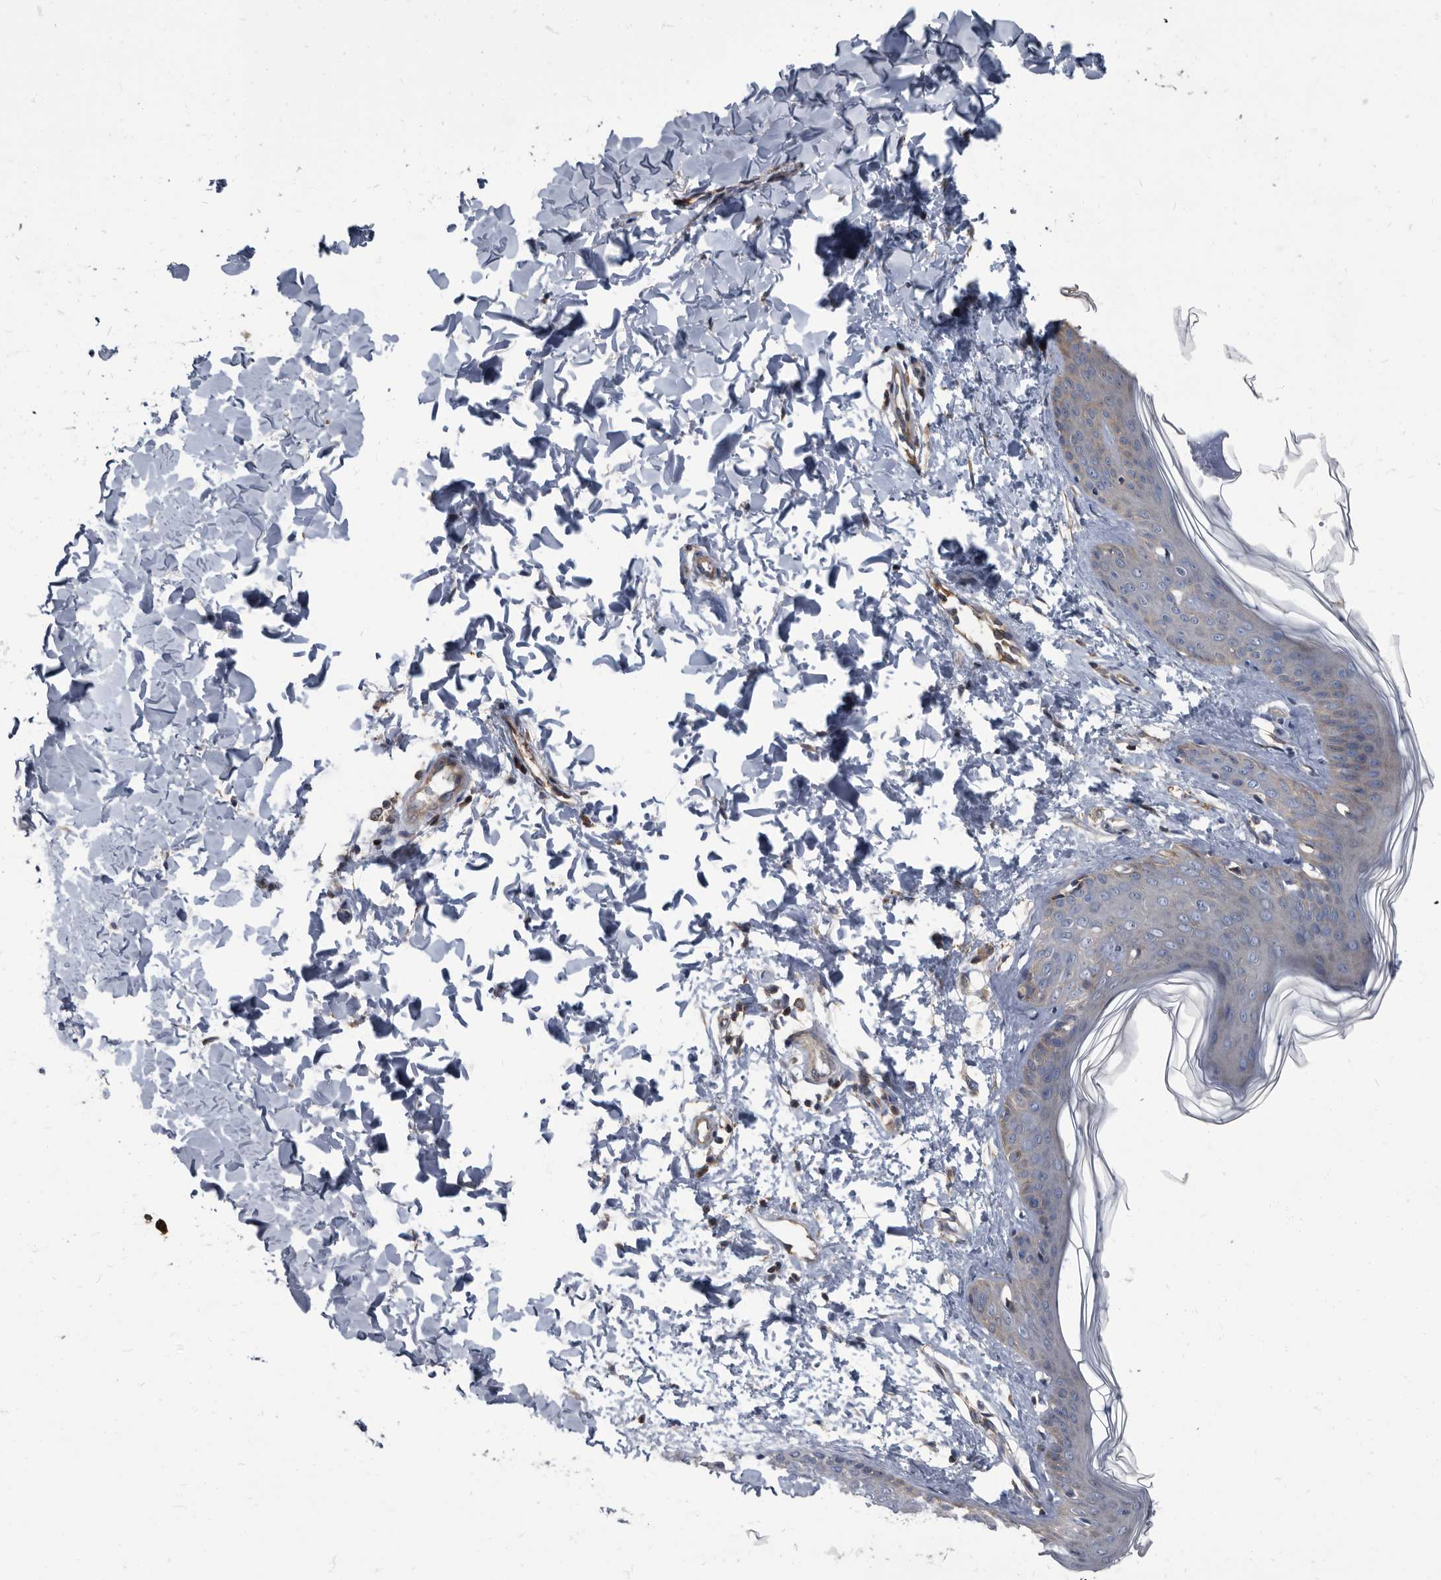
{"staining": {"intensity": "weak", "quantity": ">75%", "location": "cytoplasmic/membranous"}, "tissue": "skin", "cell_type": "Fibroblasts", "image_type": "normal", "snomed": [{"axis": "morphology", "description": "Normal tissue, NOS"}, {"axis": "topography", "description": "Skin"}], "caption": "IHC histopathology image of normal human skin stained for a protein (brown), which demonstrates low levels of weak cytoplasmic/membranous expression in approximately >75% of fibroblasts.", "gene": "CDV3", "patient": {"sex": "female", "age": 17}}